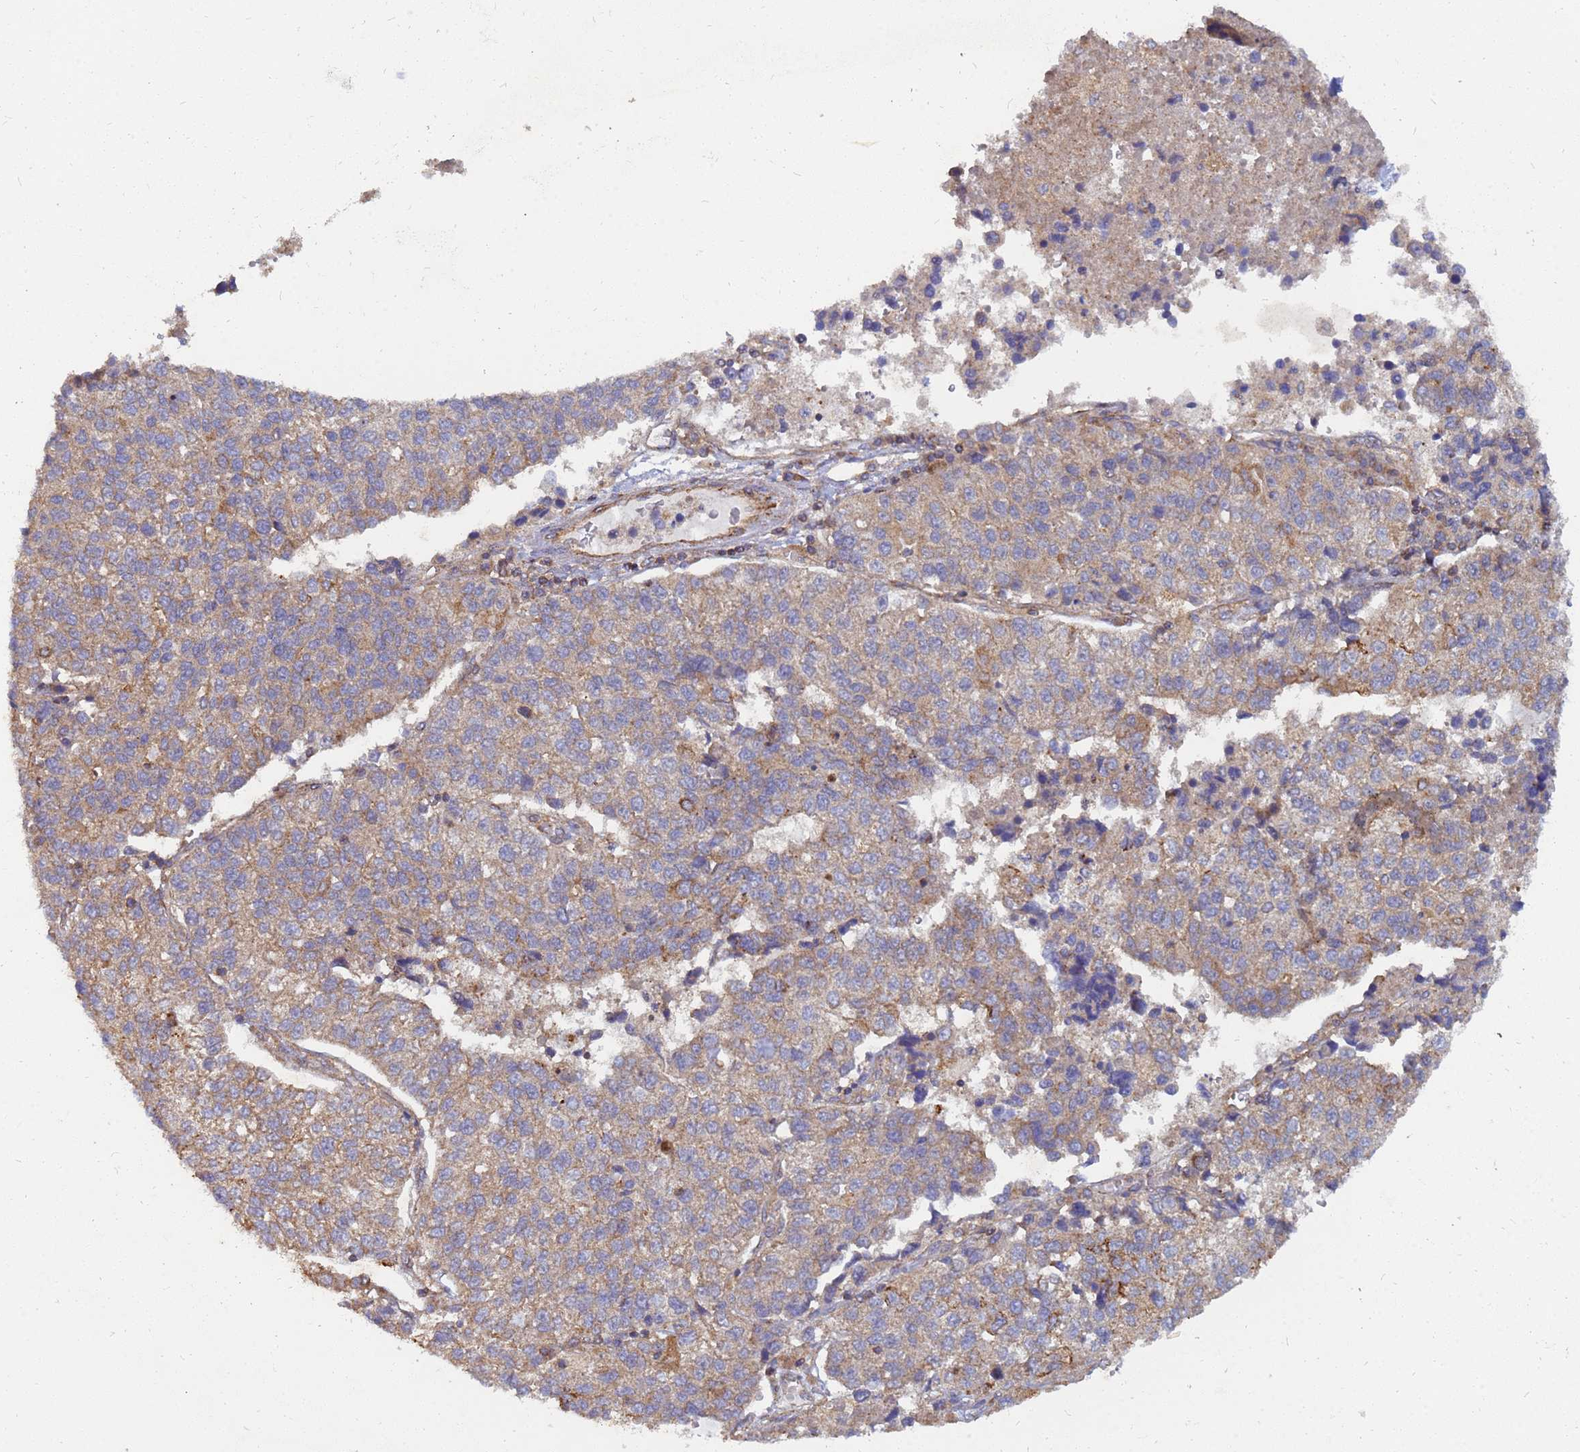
{"staining": {"intensity": "weak", "quantity": "25%-75%", "location": "cytoplasmic/membranous"}, "tissue": "lung cancer", "cell_type": "Tumor cells", "image_type": "cancer", "snomed": [{"axis": "morphology", "description": "Adenocarcinoma, NOS"}, {"axis": "topography", "description": "Lung"}], "caption": "Immunohistochemical staining of human lung adenocarcinoma shows low levels of weak cytoplasmic/membranous positivity in about 25%-75% of tumor cells.", "gene": "CDC34", "patient": {"sex": "male", "age": 49}}